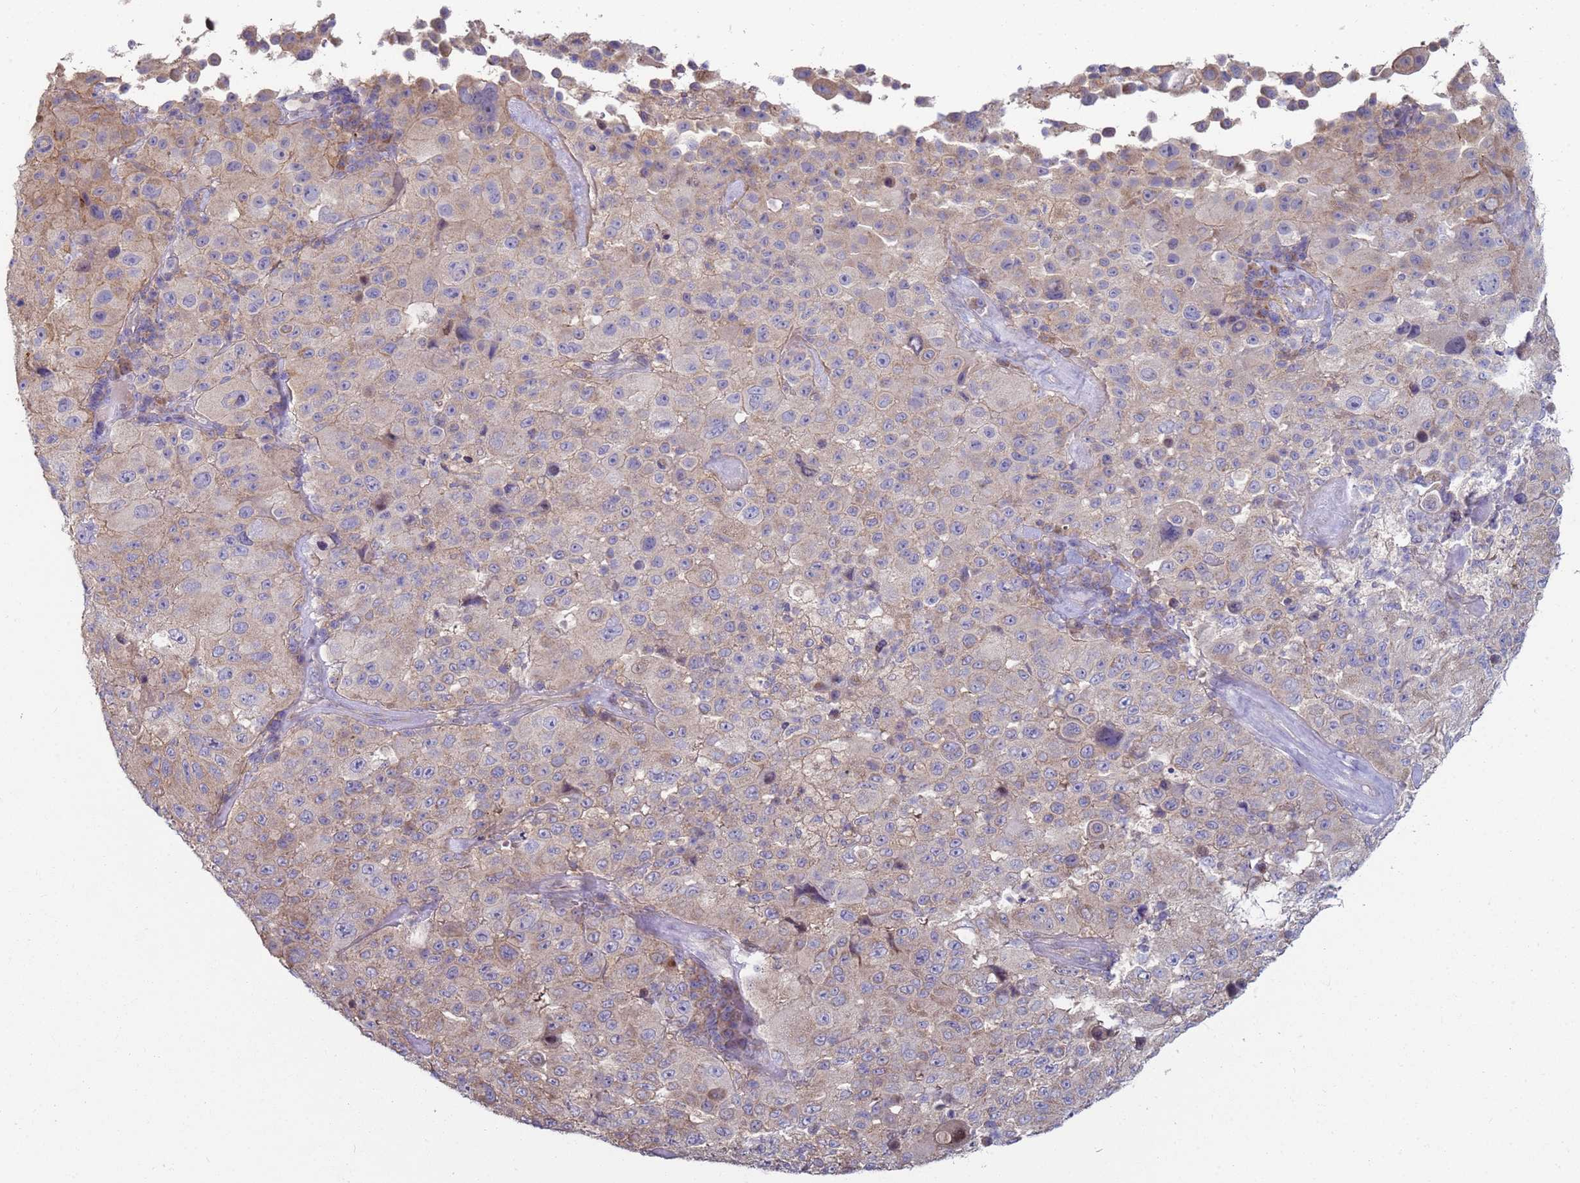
{"staining": {"intensity": "weak", "quantity": "25%-75%", "location": "cytoplasmic/membranous"}, "tissue": "melanoma", "cell_type": "Tumor cells", "image_type": "cancer", "snomed": [{"axis": "morphology", "description": "Malignant melanoma, Metastatic site"}, {"axis": "topography", "description": "Lymph node"}], "caption": "Immunohistochemistry (IHC) (DAB) staining of human melanoma shows weak cytoplasmic/membranous protein staining in about 25%-75% of tumor cells. The staining was performed using DAB to visualize the protein expression in brown, while the nuclei were stained in blue with hematoxylin (Magnification: 20x).", "gene": "DIP2B", "patient": {"sex": "male", "age": 62}}